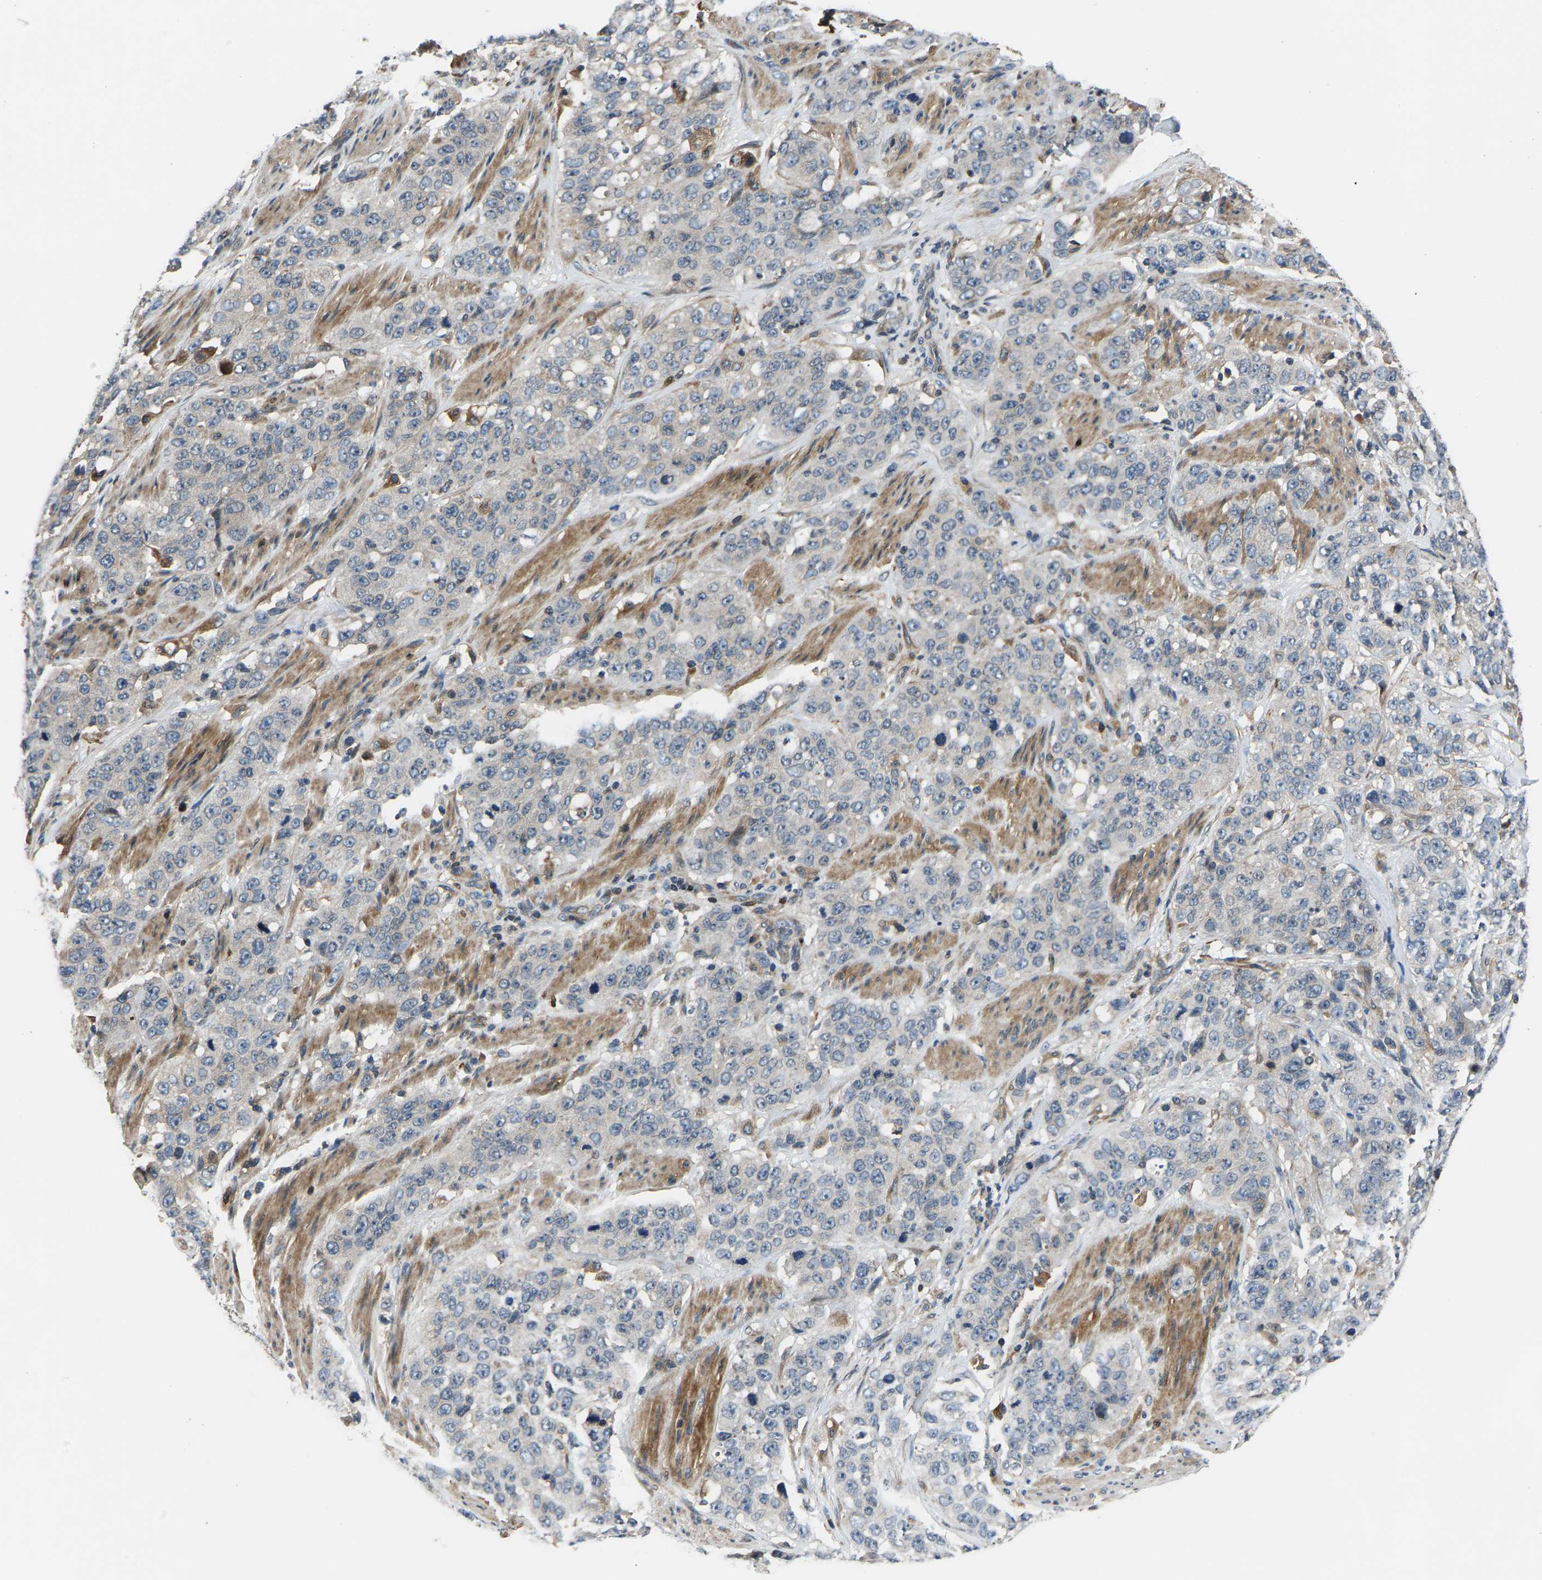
{"staining": {"intensity": "negative", "quantity": "none", "location": "none"}, "tissue": "stomach cancer", "cell_type": "Tumor cells", "image_type": "cancer", "snomed": [{"axis": "morphology", "description": "Adenocarcinoma, NOS"}, {"axis": "topography", "description": "Stomach"}], "caption": "Histopathology image shows no significant protein staining in tumor cells of stomach adenocarcinoma.", "gene": "AGBL3", "patient": {"sex": "male", "age": 48}}